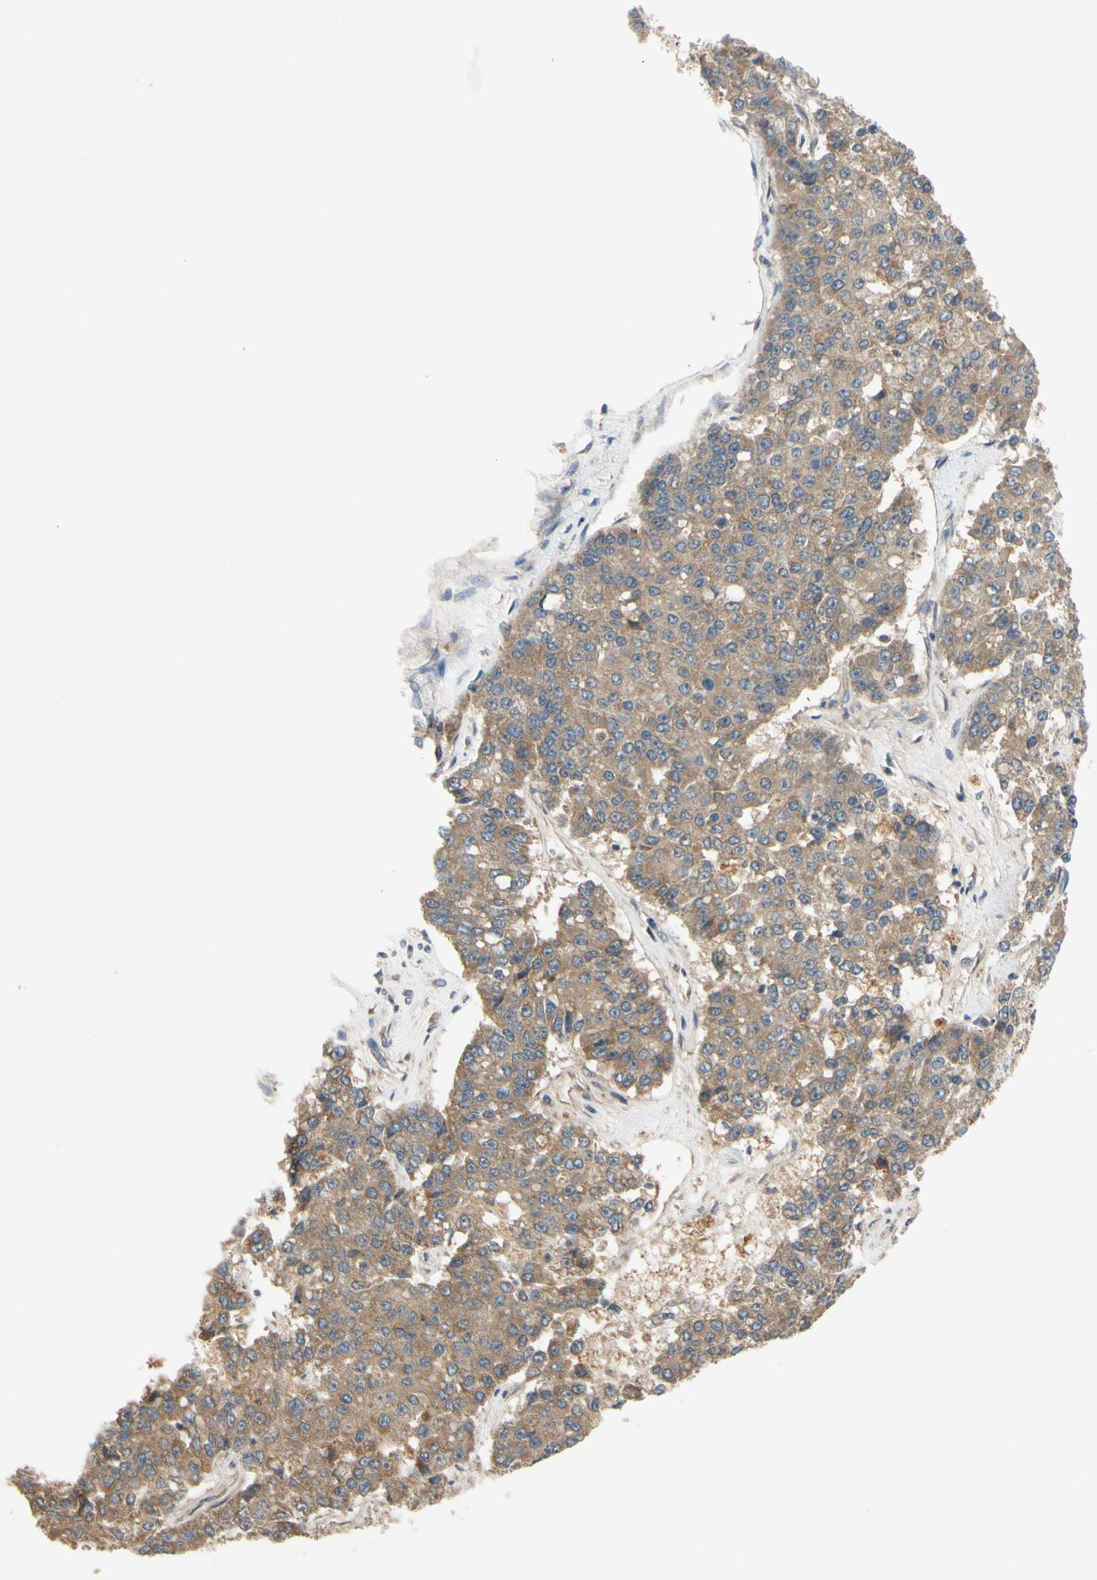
{"staining": {"intensity": "moderate", "quantity": ">75%", "location": "cytoplasmic/membranous"}, "tissue": "pancreatic cancer", "cell_type": "Tumor cells", "image_type": "cancer", "snomed": [{"axis": "morphology", "description": "Adenocarcinoma, NOS"}, {"axis": "topography", "description": "Pancreas"}], "caption": "Pancreatic cancer tissue reveals moderate cytoplasmic/membranous positivity in about >75% of tumor cells (DAB (3,3'-diaminobenzidine) IHC, brown staining for protein, blue staining for nuclei).", "gene": "MBTPS2", "patient": {"sex": "male", "age": 50}}